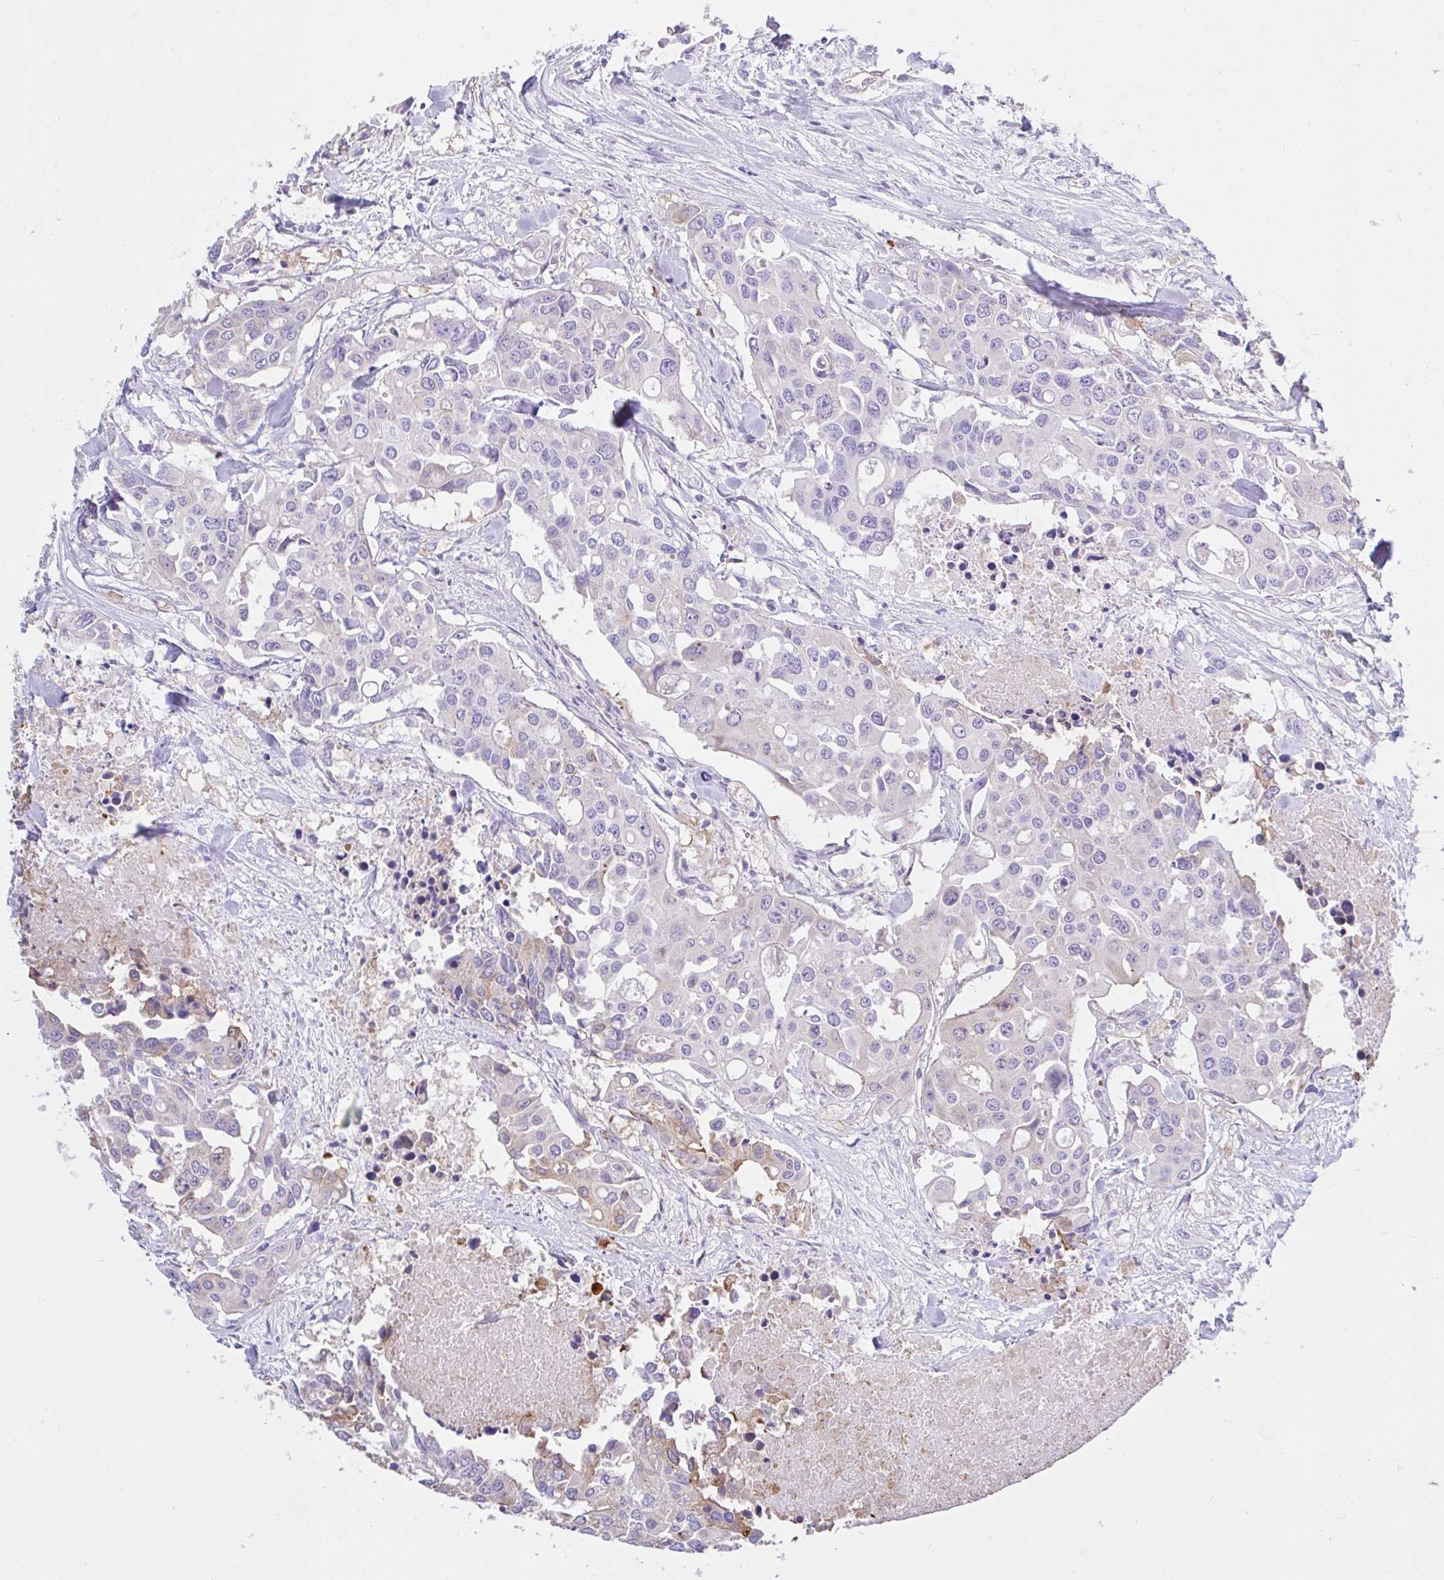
{"staining": {"intensity": "negative", "quantity": "none", "location": "none"}, "tissue": "colorectal cancer", "cell_type": "Tumor cells", "image_type": "cancer", "snomed": [{"axis": "morphology", "description": "Adenocarcinoma, NOS"}, {"axis": "topography", "description": "Colon"}], "caption": "A high-resolution micrograph shows IHC staining of colorectal cancer, which shows no significant positivity in tumor cells.", "gene": "EEF1A2", "patient": {"sex": "male", "age": 77}}